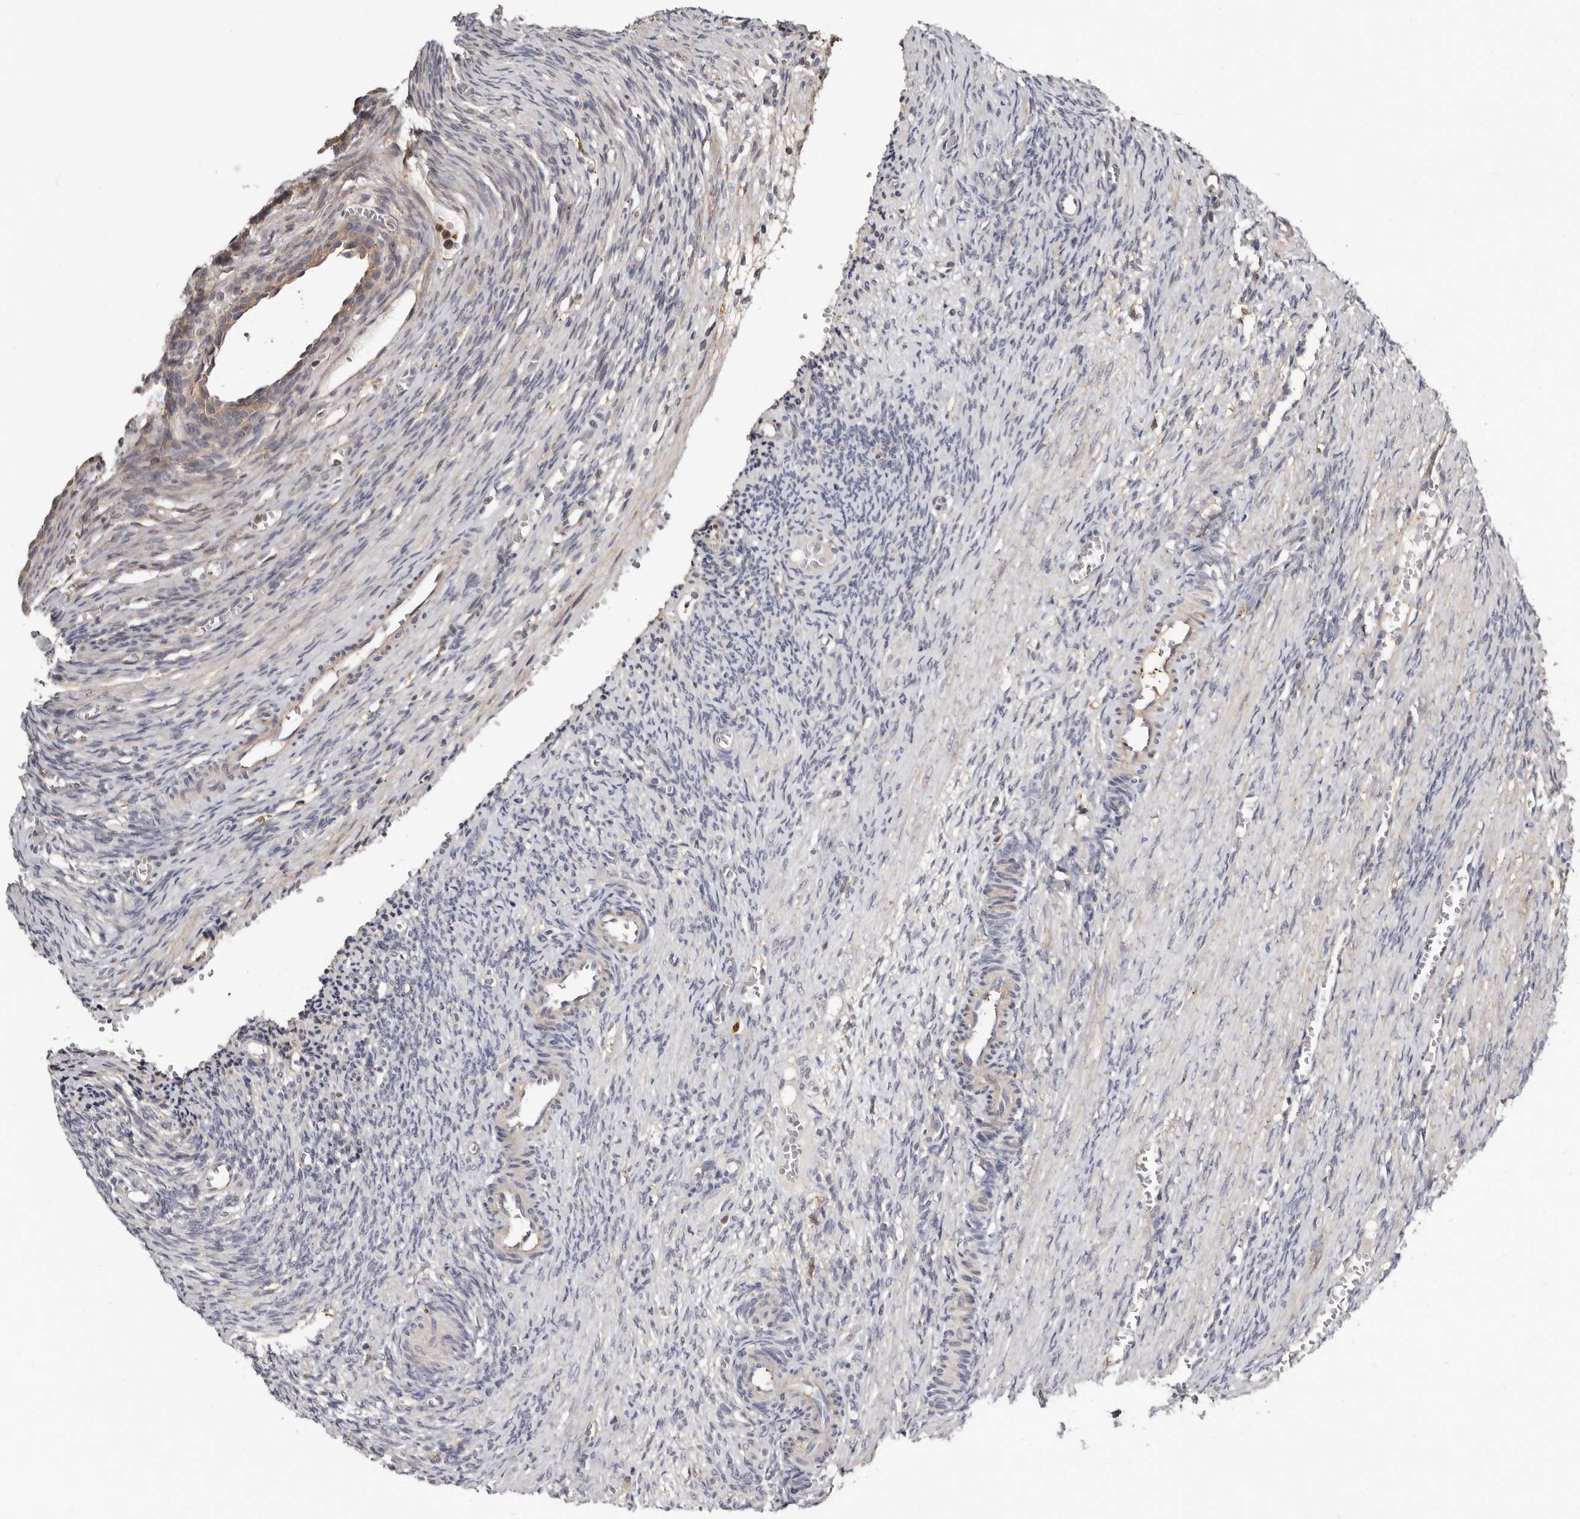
{"staining": {"intensity": "negative", "quantity": "none", "location": "none"}, "tissue": "ovary", "cell_type": "Ovarian stroma cells", "image_type": "normal", "snomed": [{"axis": "morphology", "description": "Normal tissue, NOS"}, {"axis": "topography", "description": "Ovary"}], "caption": "Immunohistochemistry histopathology image of benign human ovary stained for a protein (brown), which reveals no expression in ovarian stroma cells.", "gene": "KIF26B", "patient": {"sex": "female", "age": 27}}